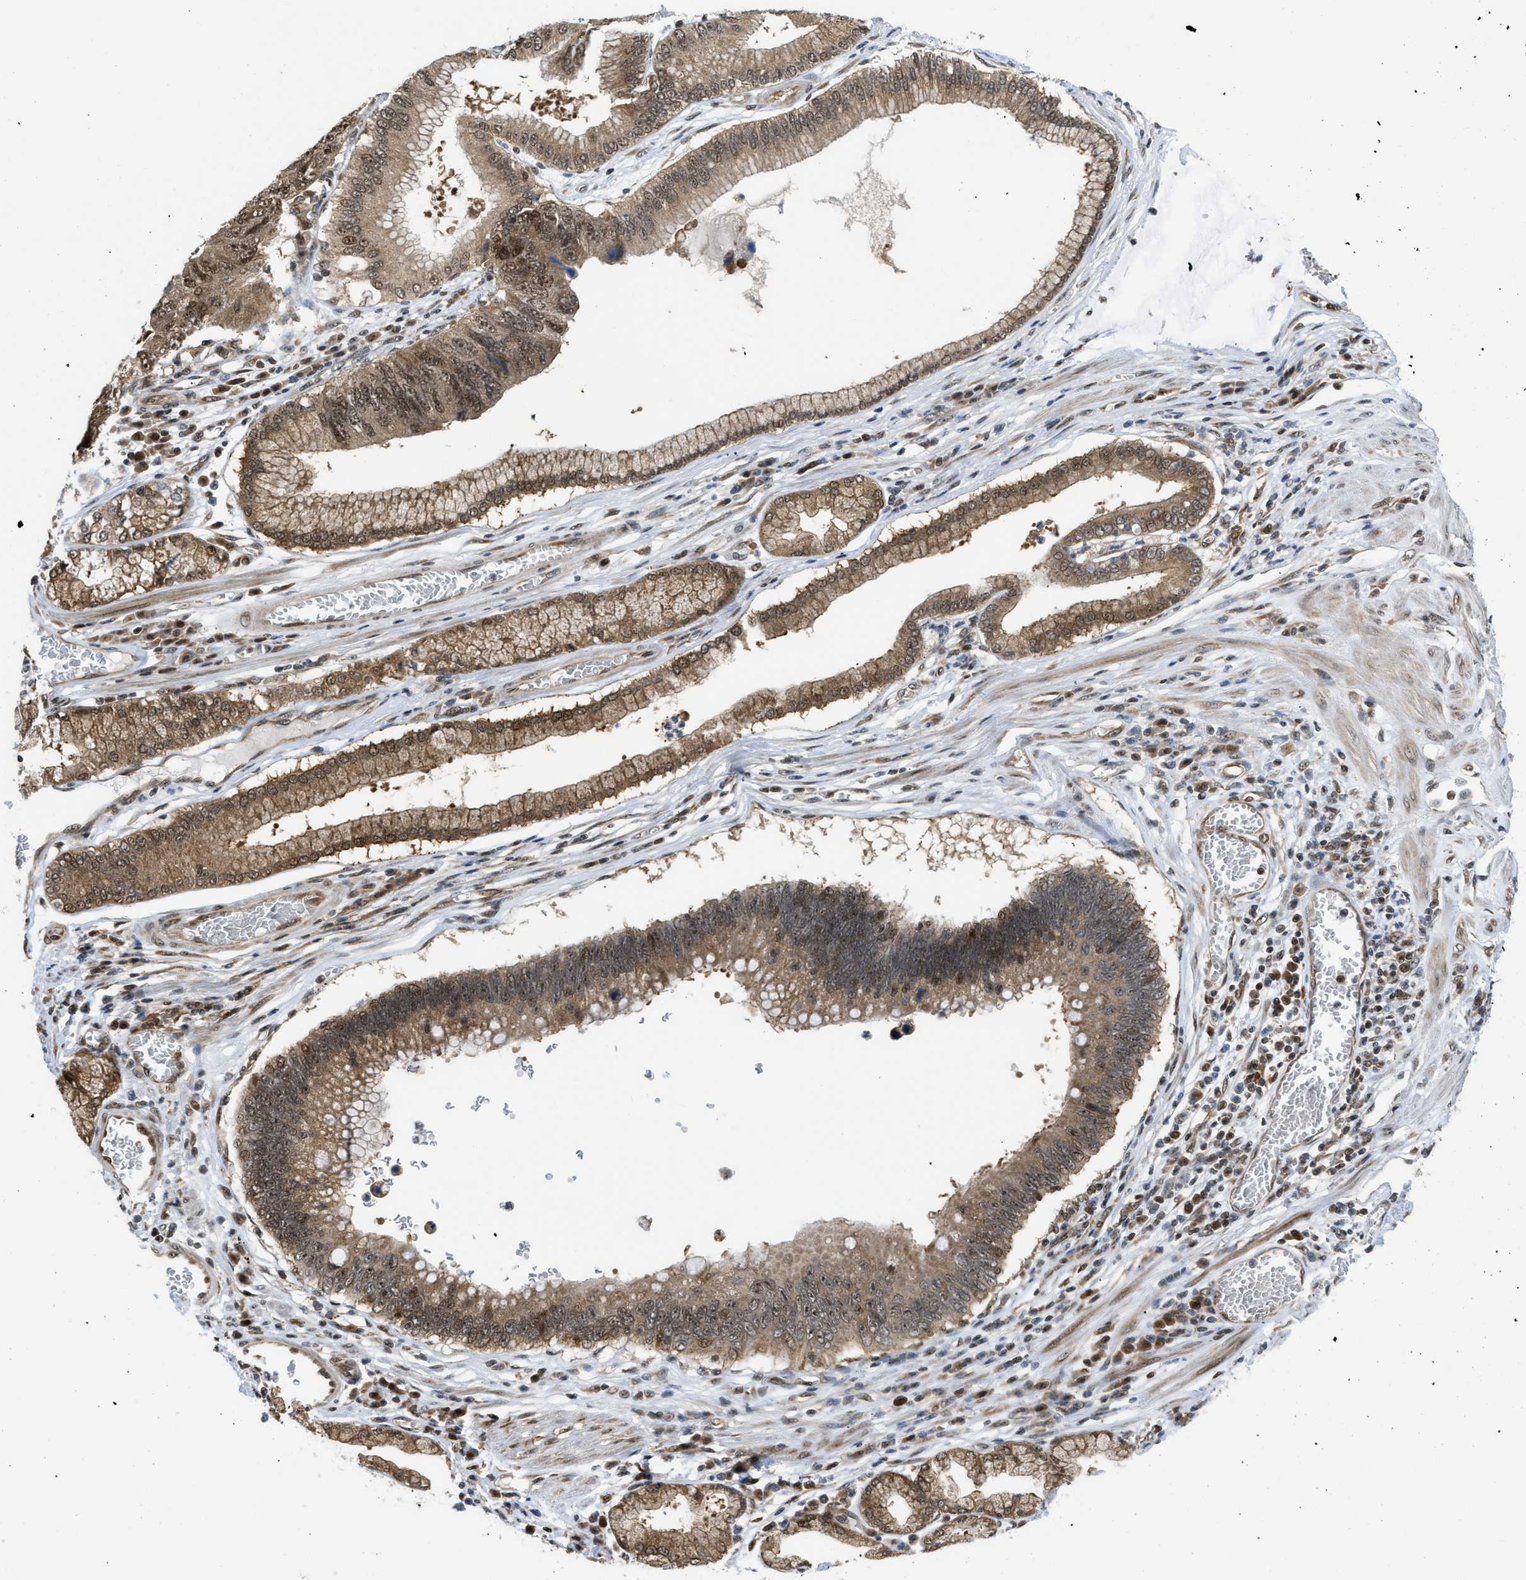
{"staining": {"intensity": "moderate", "quantity": ">75%", "location": "cytoplasmic/membranous,nuclear"}, "tissue": "stomach cancer", "cell_type": "Tumor cells", "image_type": "cancer", "snomed": [{"axis": "morphology", "description": "Adenocarcinoma, NOS"}, {"axis": "topography", "description": "Stomach"}], "caption": "Stomach adenocarcinoma stained for a protein (brown) displays moderate cytoplasmic/membranous and nuclear positive staining in about >75% of tumor cells.", "gene": "TACC1", "patient": {"sex": "male", "age": 59}}